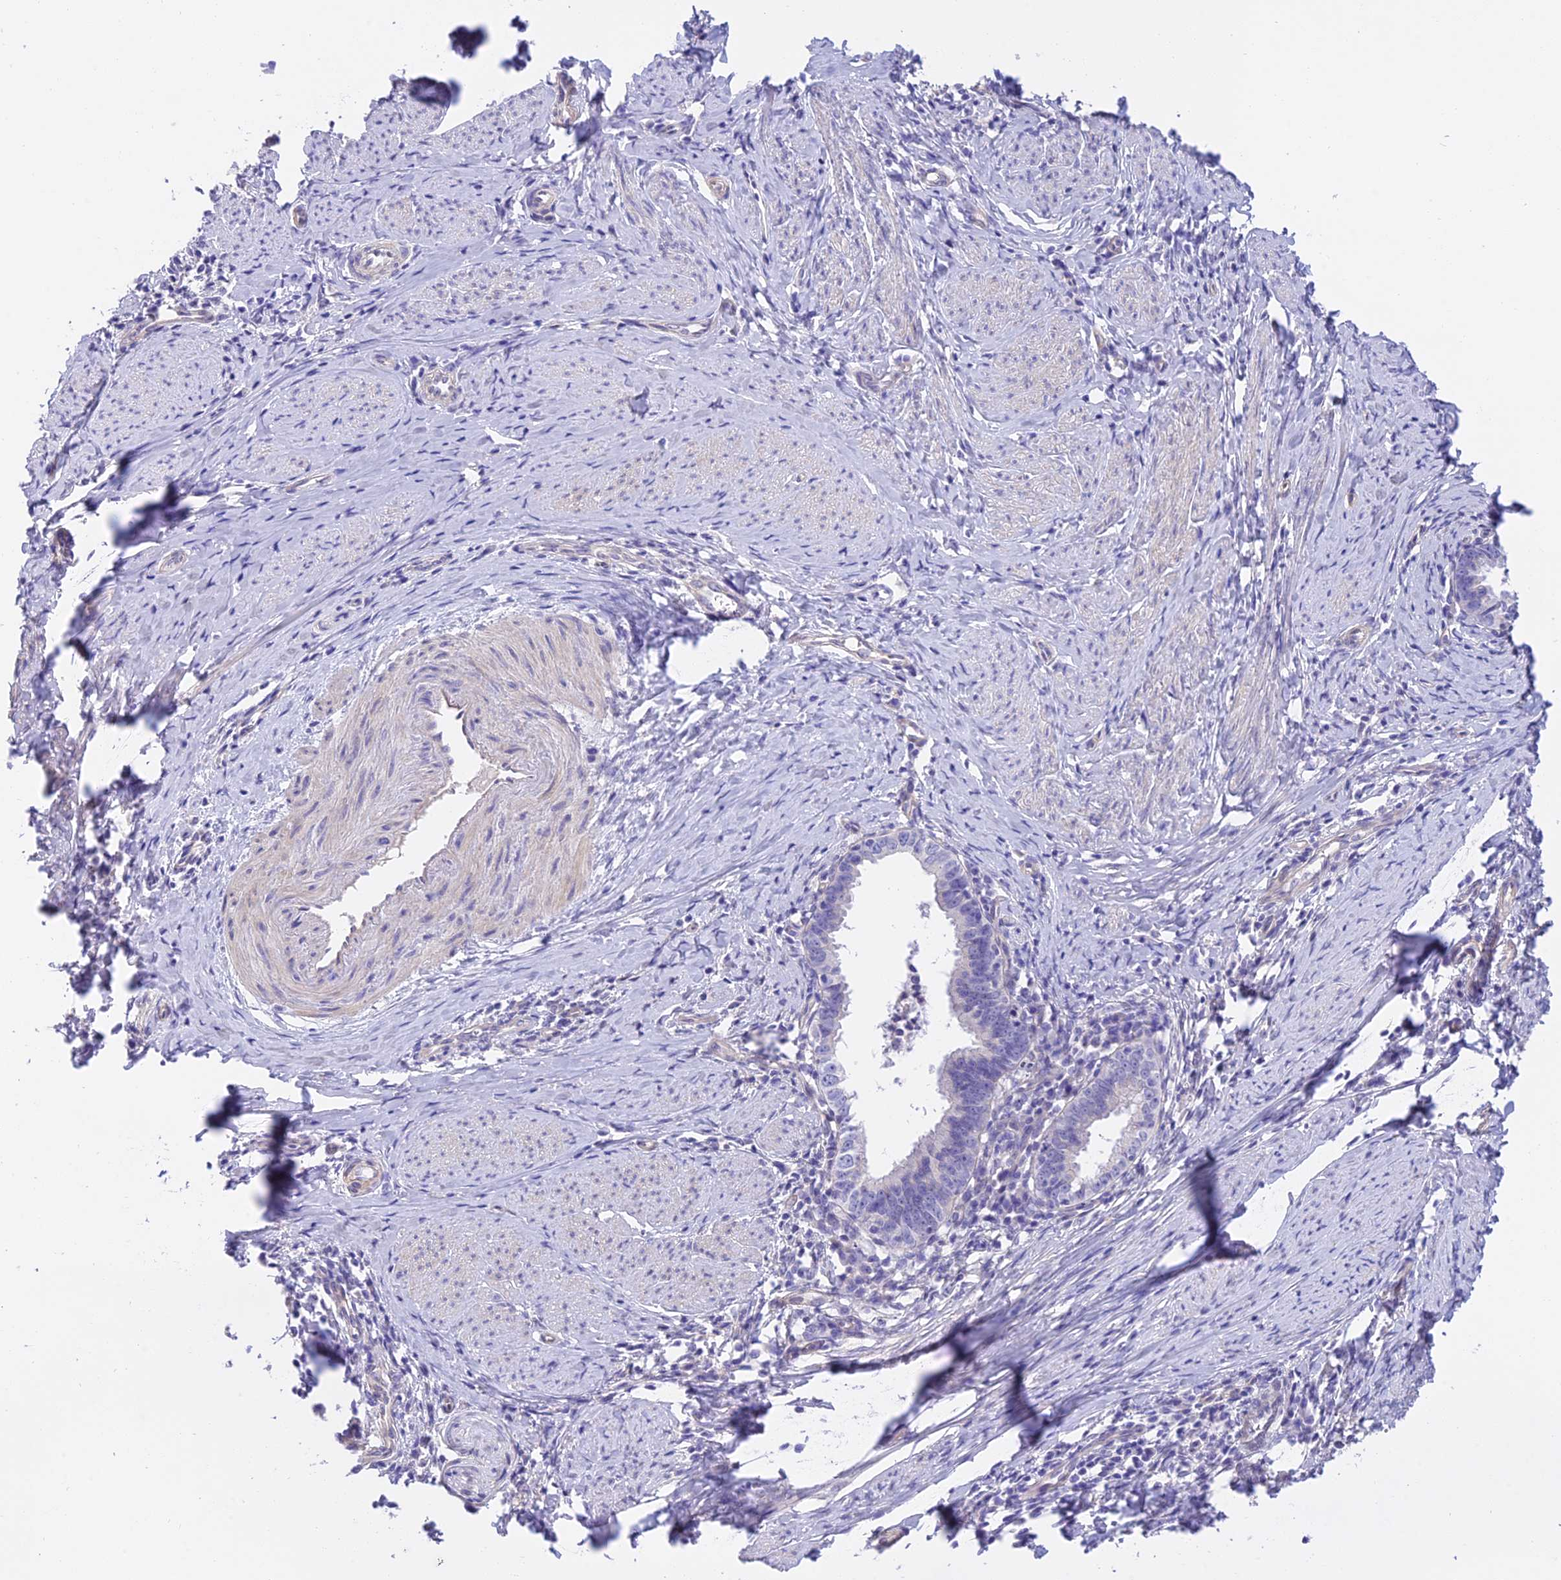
{"staining": {"intensity": "negative", "quantity": "none", "location": "none"}, "tissue": "cervical cancer", "cell_type": "Tumor cells", "image_type": "cancer", "snomed": [{"axis": "morphology", "description": "Adenocarcinoma, NOS"}, {"axis": "topography", "description": "Cervix"}], "caption": "Tumor cells show no significant positivity in adenocarcinoma (cervical).", "gene": "C17orf67", "patient": {"sex": "female", "age": 36}}